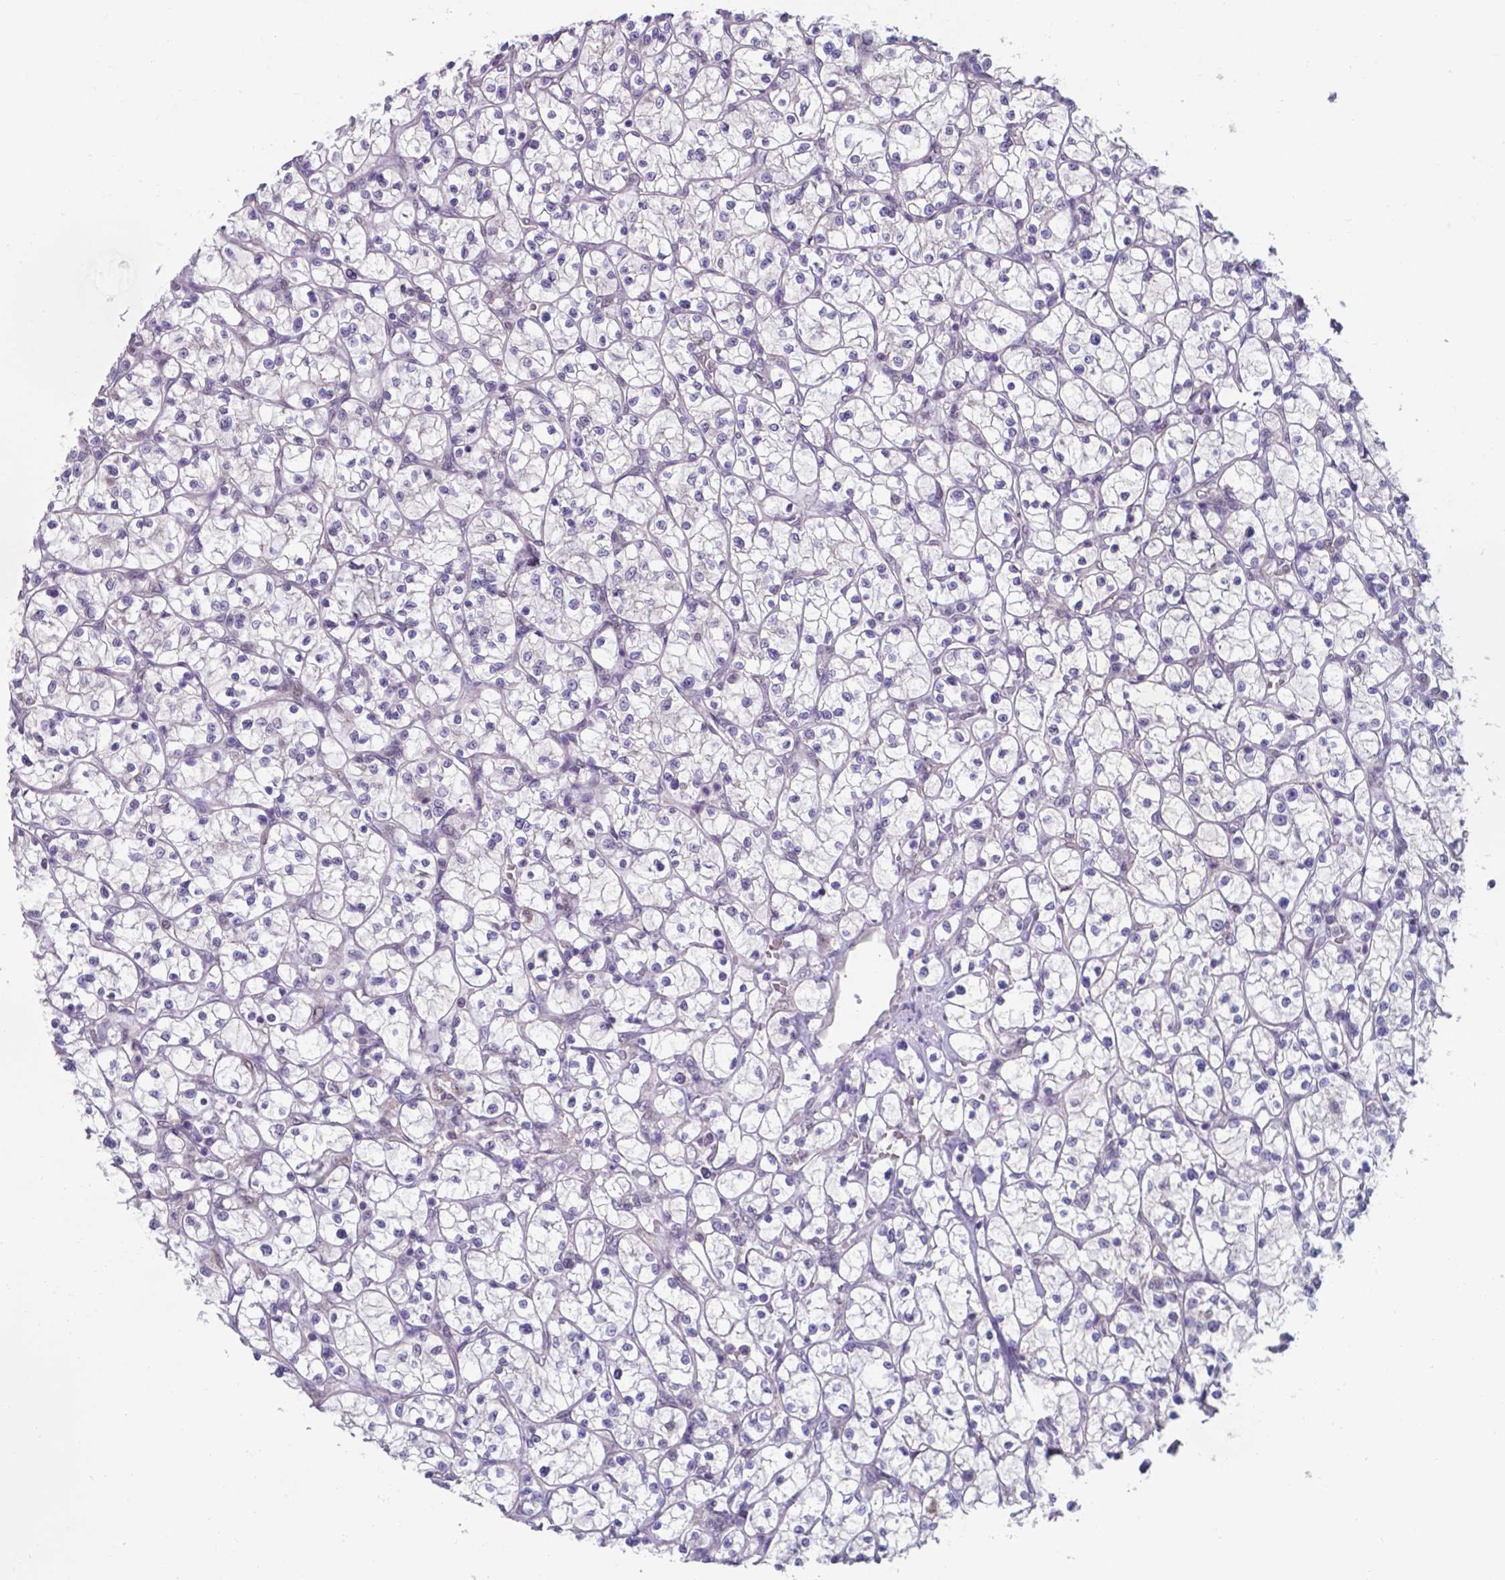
{"staining": {"intensity": "negative", "quantity": "none", "location": "none"}, "tissue": "renal cancer", "cell_type": "Tumor cells", "image_type": "cancer", "snomed": [{"axis": "morphology", "description": "Adenocarcinoma, NOS"}, {"axis": "topography", "description": "Kidney"}], "caption": "Adenocarcinoma (renal) was stained to show a protein in brown. There is no significant positivity in tumor cells.", "gene": "UBE2E2", "patient": {"sex": "female", "age": 64}}